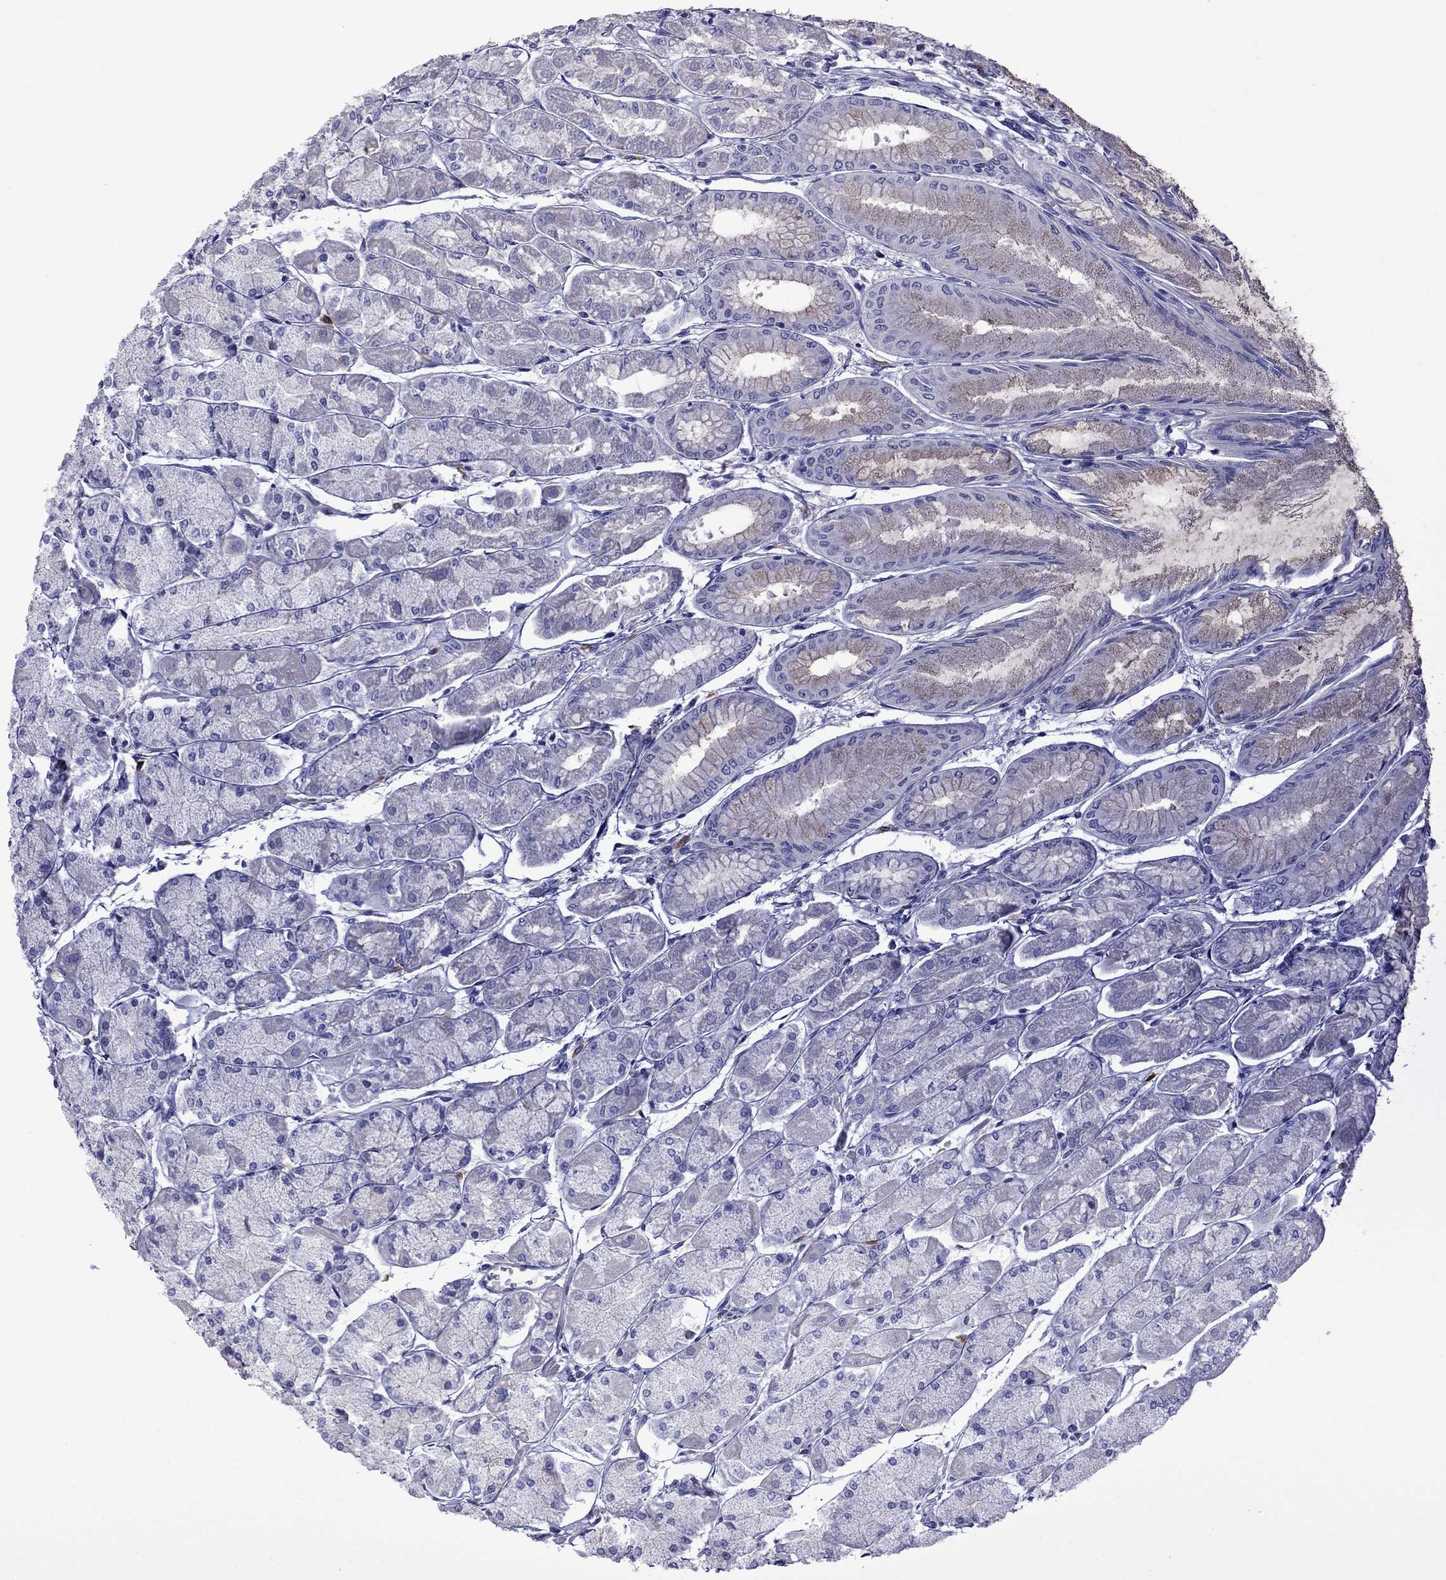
{"staining": {"intensity": "weak", "quantity": "<25%", "location": "cytoplasmic/membranous"}, "tissue": "stomach", "cell_type": "Glandular cells", "image_type": "normal", "snomed": [{"axis": "morphology", "description": "Normal tissue, NOS"}, {"axis": "topography", "description": "Stomach, upper"}], "caption": "Immunohistochemistry micrograph of unremarkable stomach: stomach stained with DAB (3,3'-diaminobenzidine) exhibits no significant protein staining in glandular cells. The staining was performed using DAB (3,3'-diaminobenzidine) to visualize the protein expression in brown, while the nuclei were stained in blue with hematoxylin (Magnification: 20x).", "gene": "STAR", "patient": {"sex": "male", "age": 60}}